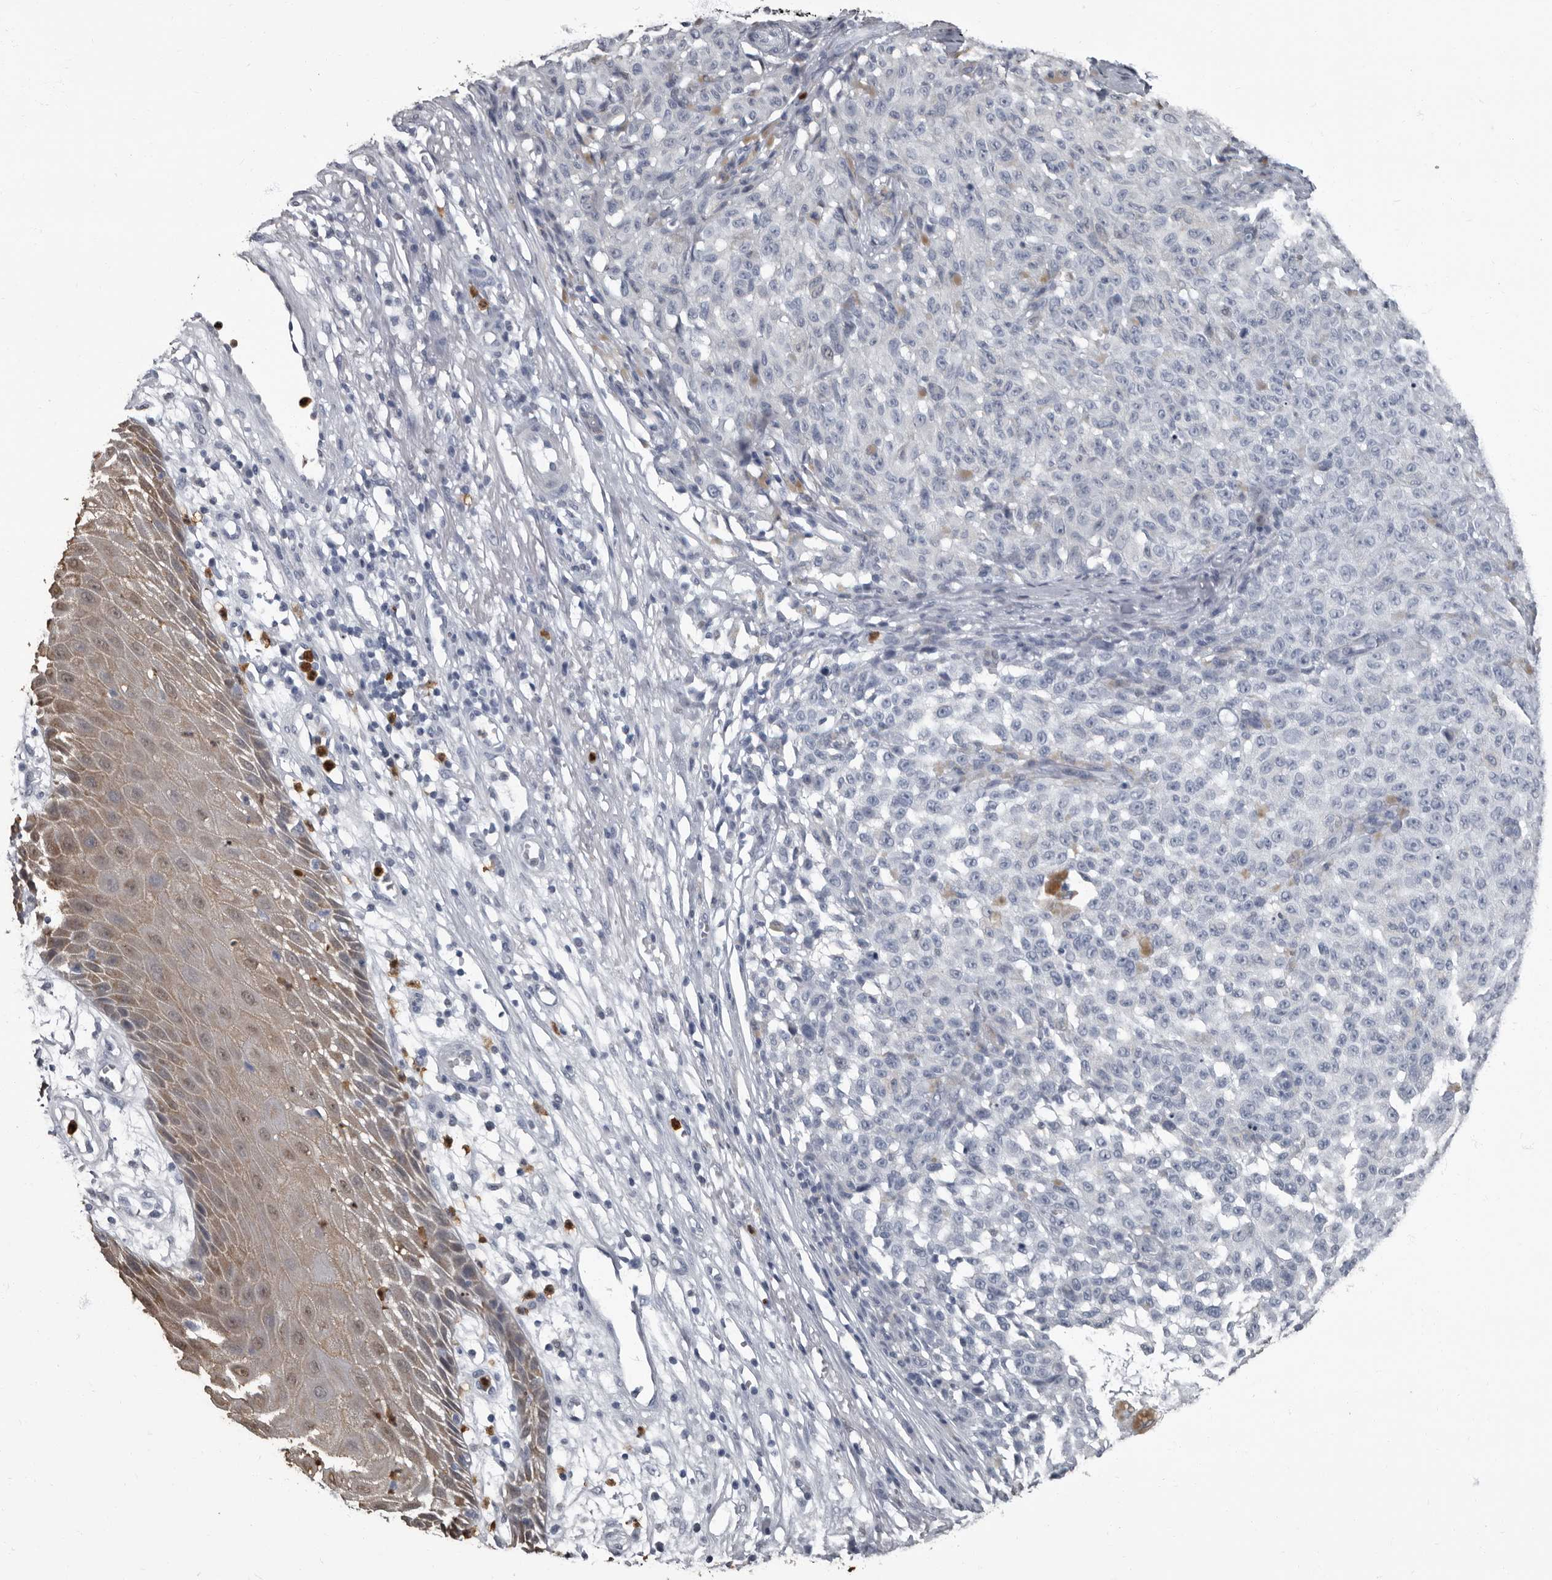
{"staining": {"intensity": "negative", "quantity": "none", "location": "none"}, "tissue": "melanoma", "cell_type": "Tumor cells", "image_type": "cancer", "snomed": [{"axis": "morphology", "description": "Malignant melanoma, NOS"}, {"axis": "topography", "description": "Skin"}], "caption": "Tumor cells show no significant protein staining in malignant melanoma.", "gene": "TPD52L1", "patient": {"sex": "female", "age": 82}}